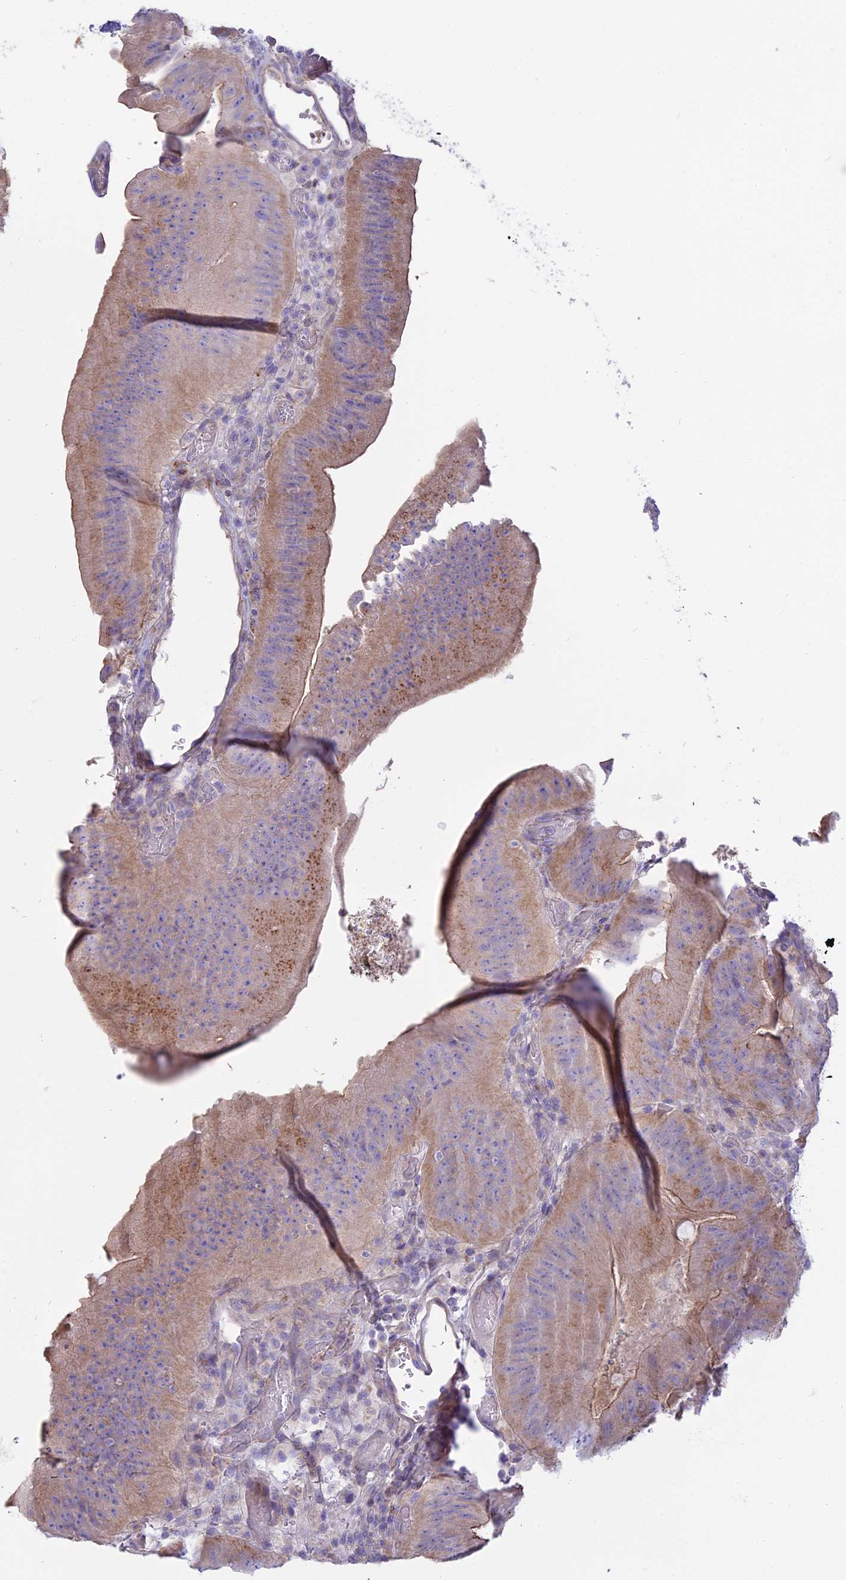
{"staining": {"intensity": "moderate", "quantity": "25%-75%", "location": "cytoplasmic/membranous"}, "tissue": "colorectal cancer", "cell_type": "Tumor cells", "image_type": "cancer", "snomed": [{"axis": "morphology", "description": "Adenocarcinoma, NOS"}, {"axis": "topography", "description": "Colon"}], "caption": "This micrograph shows immunohistochemistry staining of colorectal cancer (adenocarcinoma), with medium moderate cytoplasmic/membranous staining in about 25%-75% of tumor cells.", "gene": "SMIM24", "patient": {"sex": "female", "age": 43}}